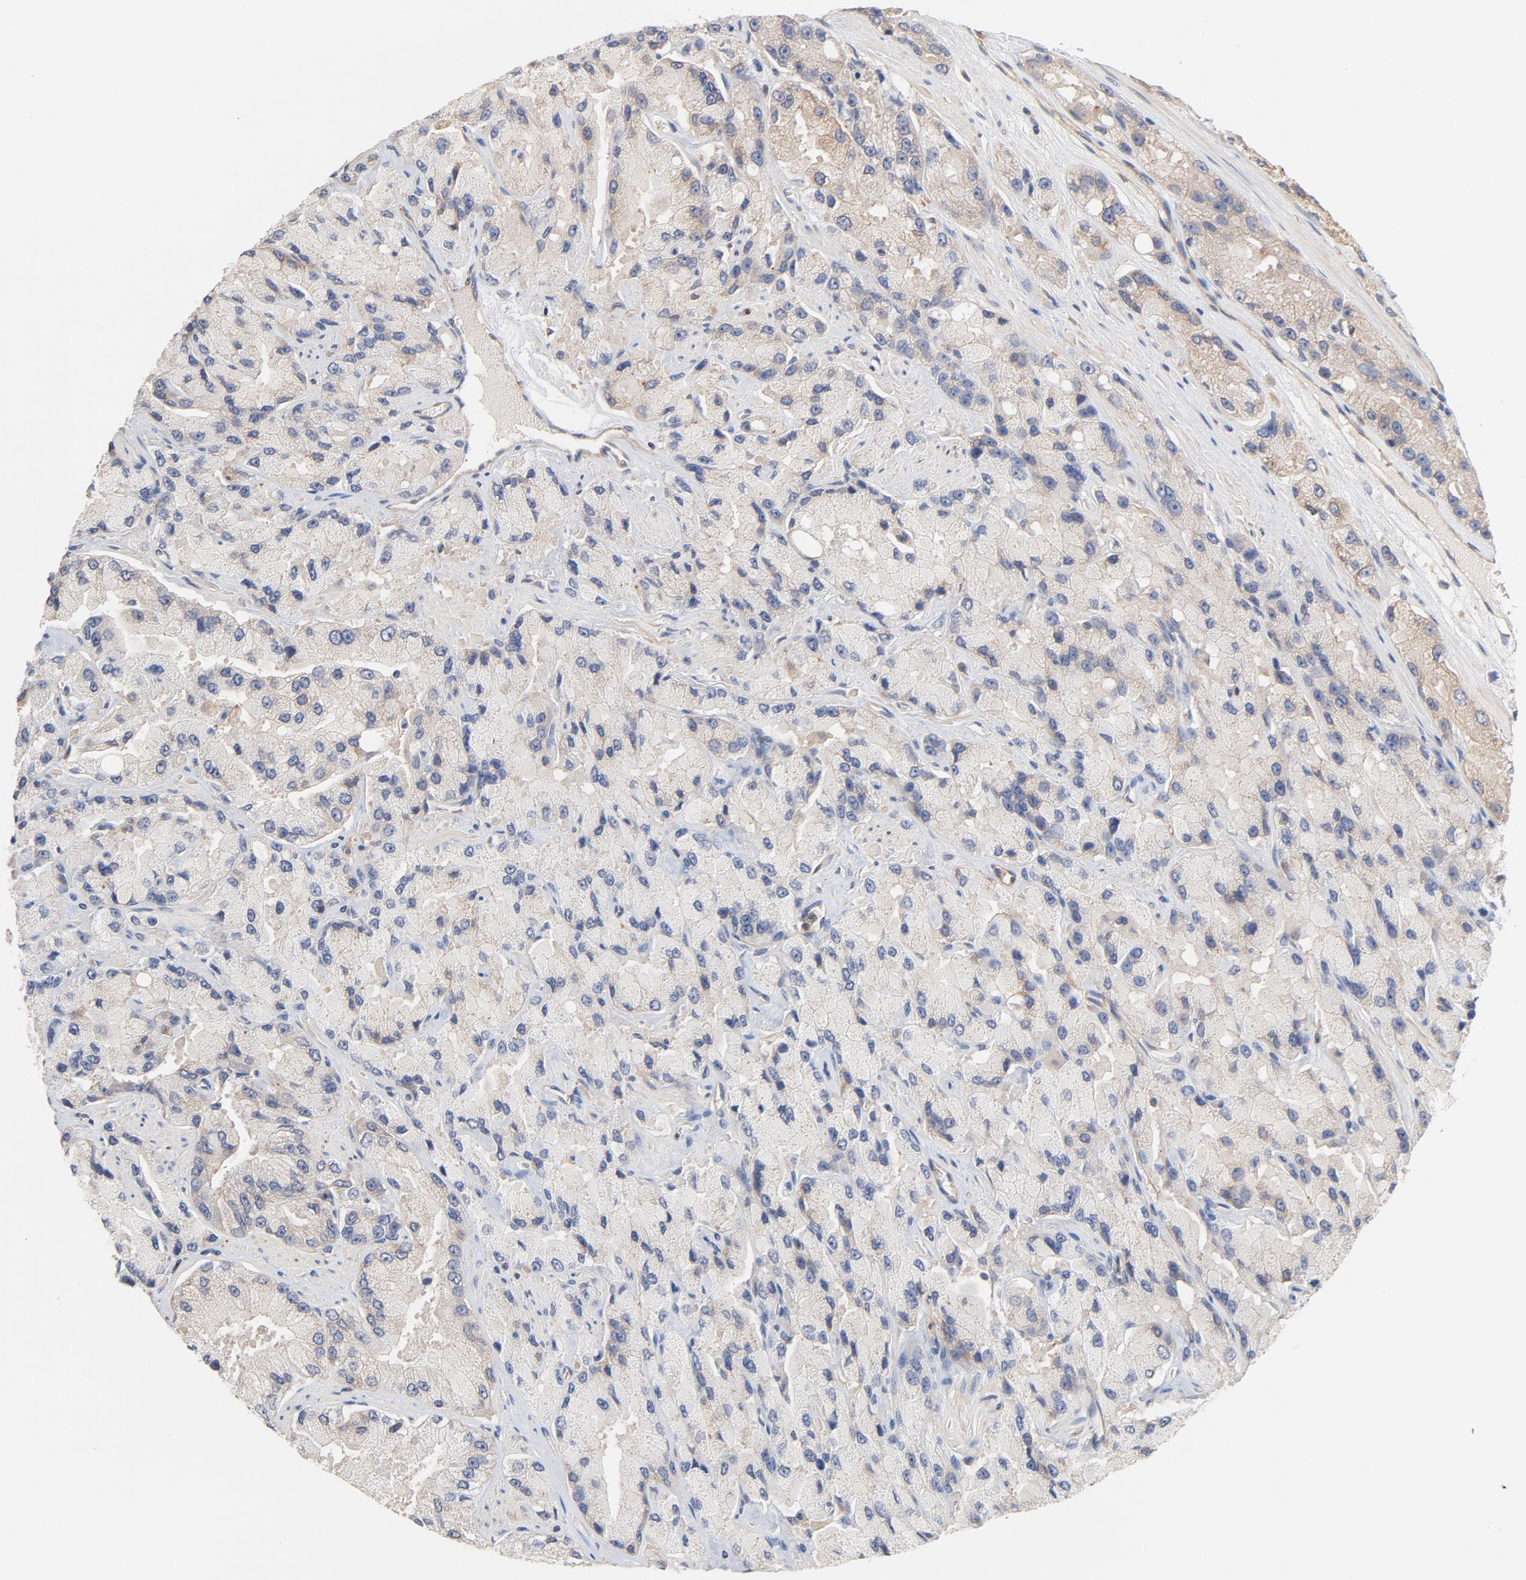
{"staining": {"intensity": "weak", "quantity": "25%-75%", "location": "cytoplasmic/membranous"}, "tissue": "prostate cancer", "cell_type": "Tumor cells", "image_type": "cancer", "snomed": [{"axis": "morphology", "description": "Adenocarcinoma, High grade"}, {"axis": "topography", "description": "Prostate"}], "caption": "Immunohistochemistry of human prostate adenocarcinoma (high-grade) reveals low levels of weak cytoplasmic/membranous positivity in about 25%-75% of tumor cells.", "gene": "STRN3", "patient": {"sex": "male", "age": 58}}